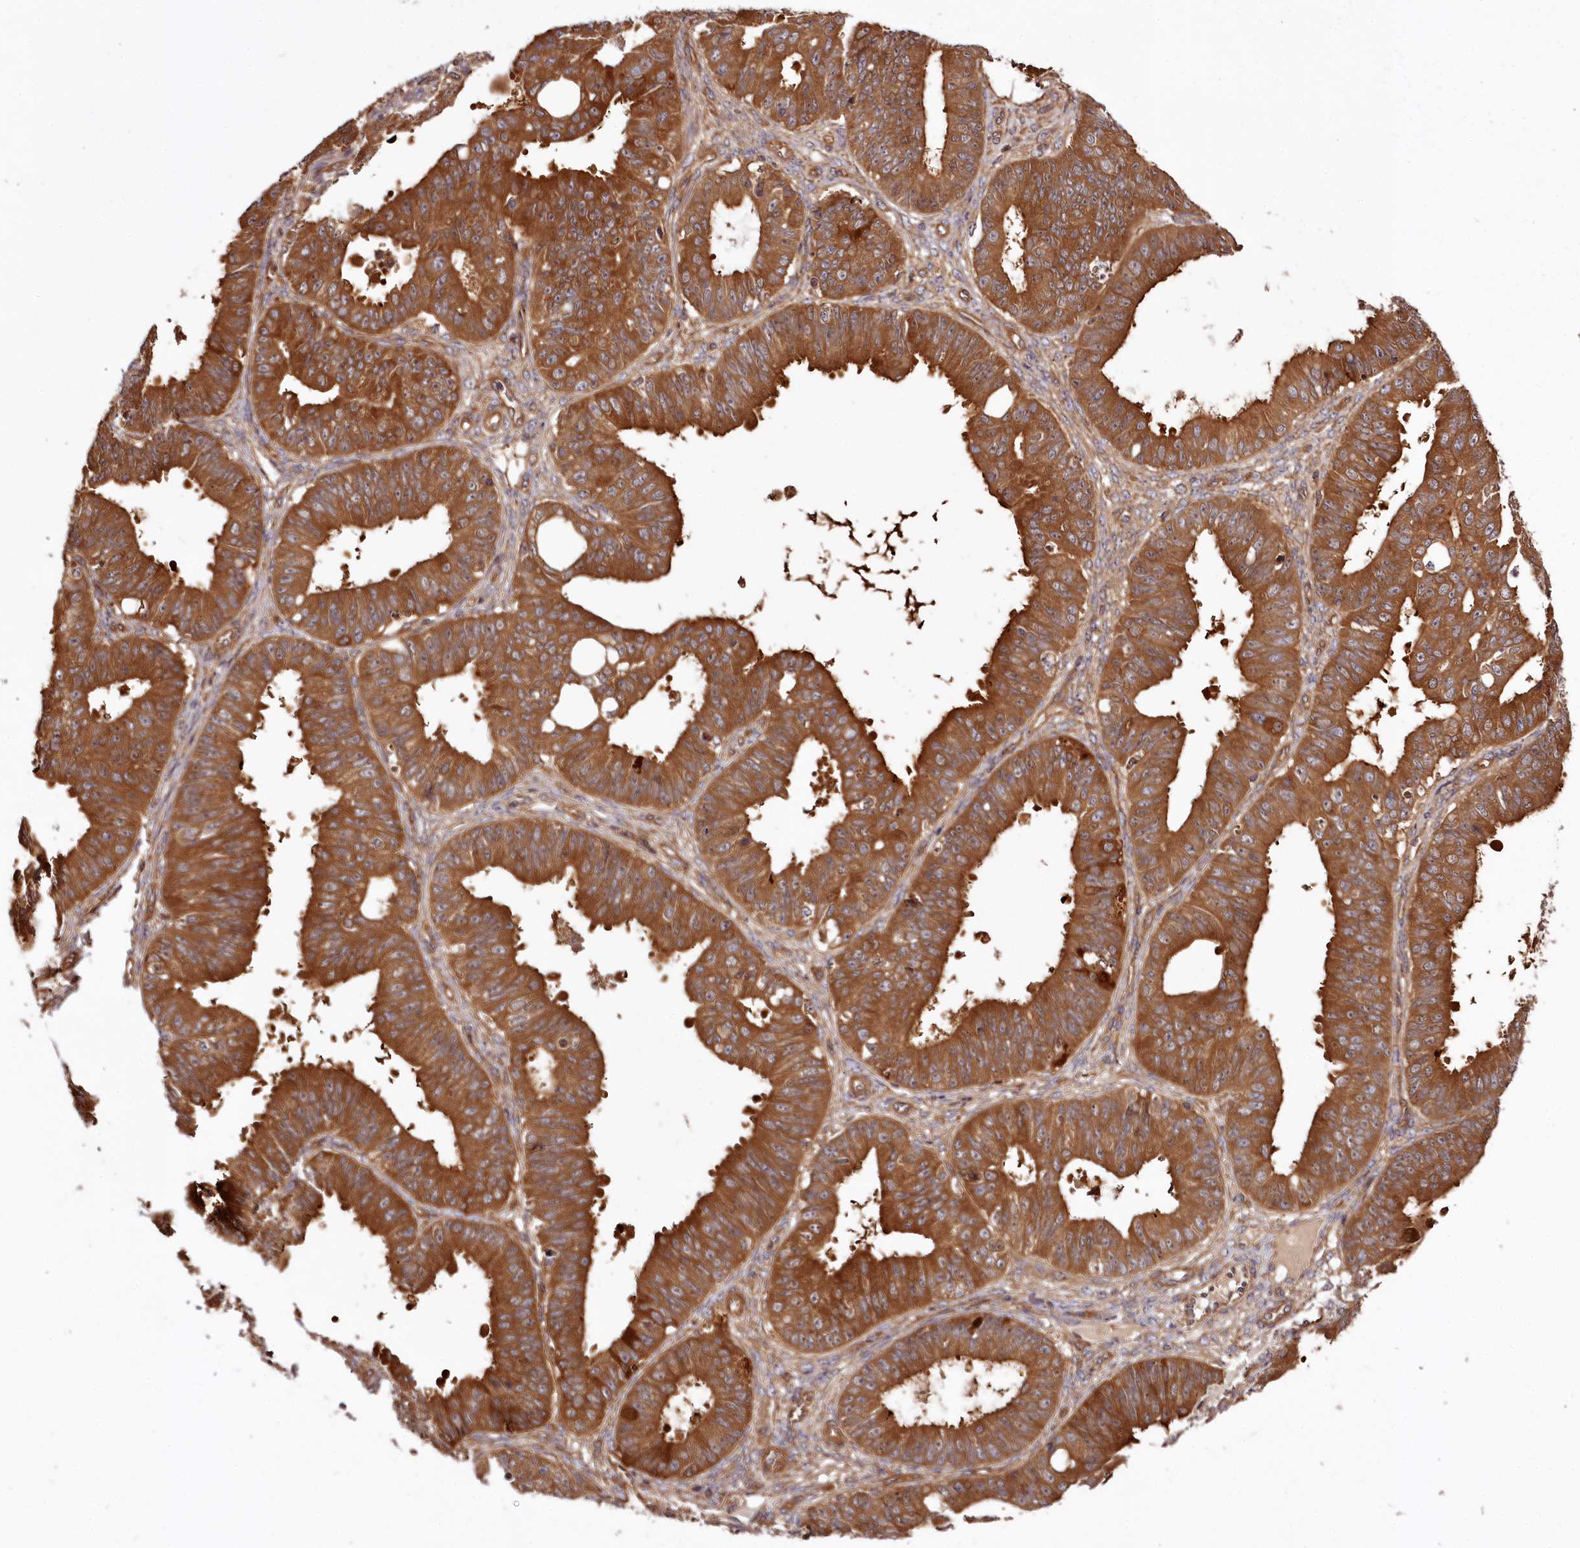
{"staining": {"intensity": "strong", "quantity": ">75%", "location": "cytoplasmic/membranous"}, "tissue": "ovarian cancer", "cell_type": "Tumor cells", "image_type": "cancer", "snomed": [{"axis": "morphology", "description": "Carcinoma, endometroid"}, {"axis": "topography", "description": "Appendix"}, {"axis": "topography", "description": "Ovary"}], "caption": "Ovarian cancer stained for a protein (brown) exhibits strong cytoplasmic/membranous positive positivity in about >75% of tumor cells.", "gene": "TARS1", "patient": {"sex": "female", "age": 42}}